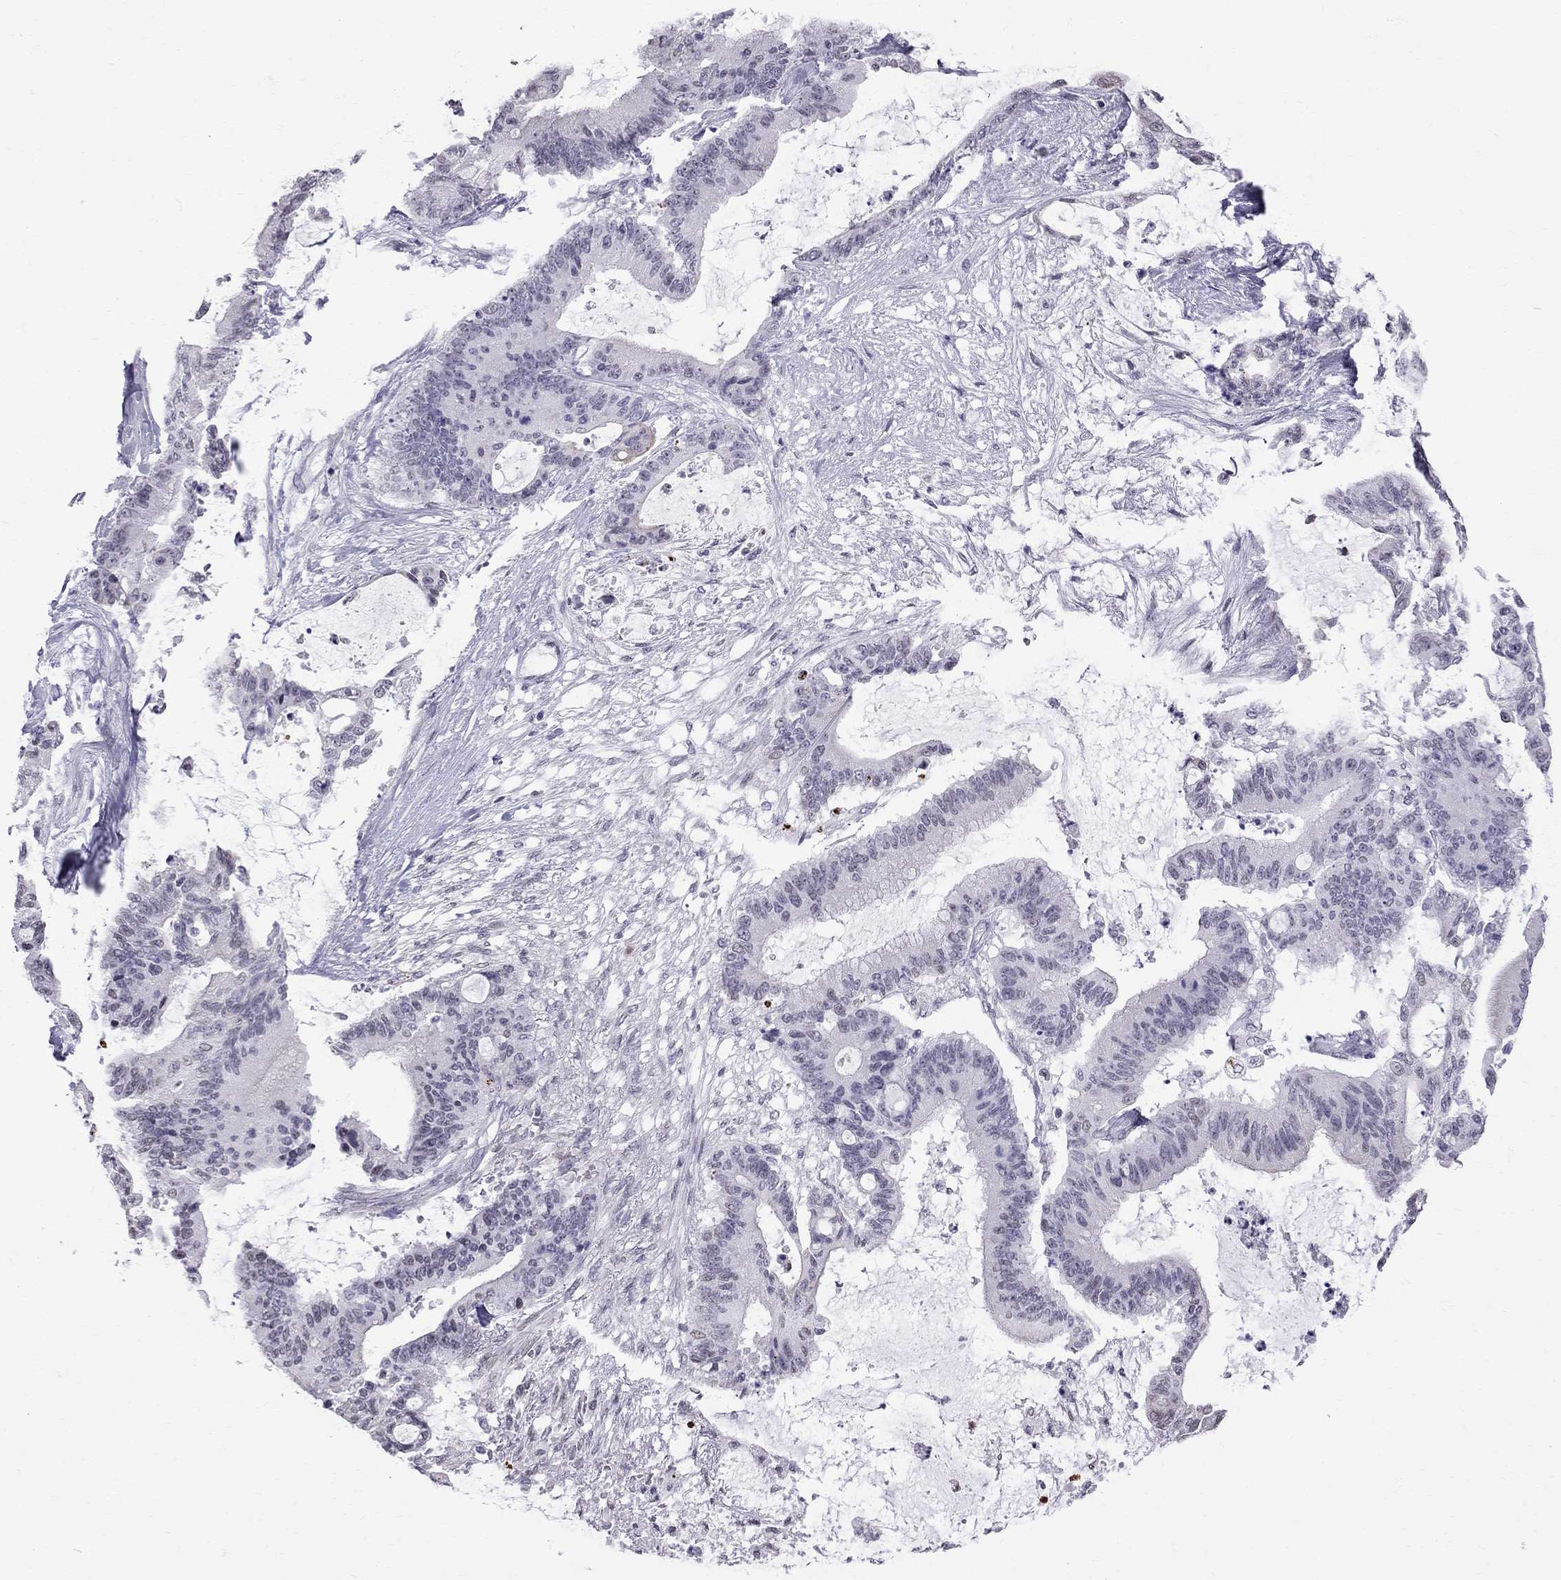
{"staining": {"intensity": "negative", "quantity": "none", "location": "none"}, "tissue": "liver cancer", "cell_type": "Tumor cells", "image_type": "cancer", "snomed": [{"axis": "morphology", "description": "Normal tissue, NOS"}, {"axis": "morphology", "description": "Cholangiocarcinoma"}, {"axis": "topography", "description": "Liver"}, {"axis": "topography", "description": "Peripheral nerve tissue"}], "caption": "Photomicrograph shows no significant protein positivity in tumor cells of cholangiocarcinoma (liver).", "gene": "MUC15", "patient": {"sex": "female", "age": 73}}